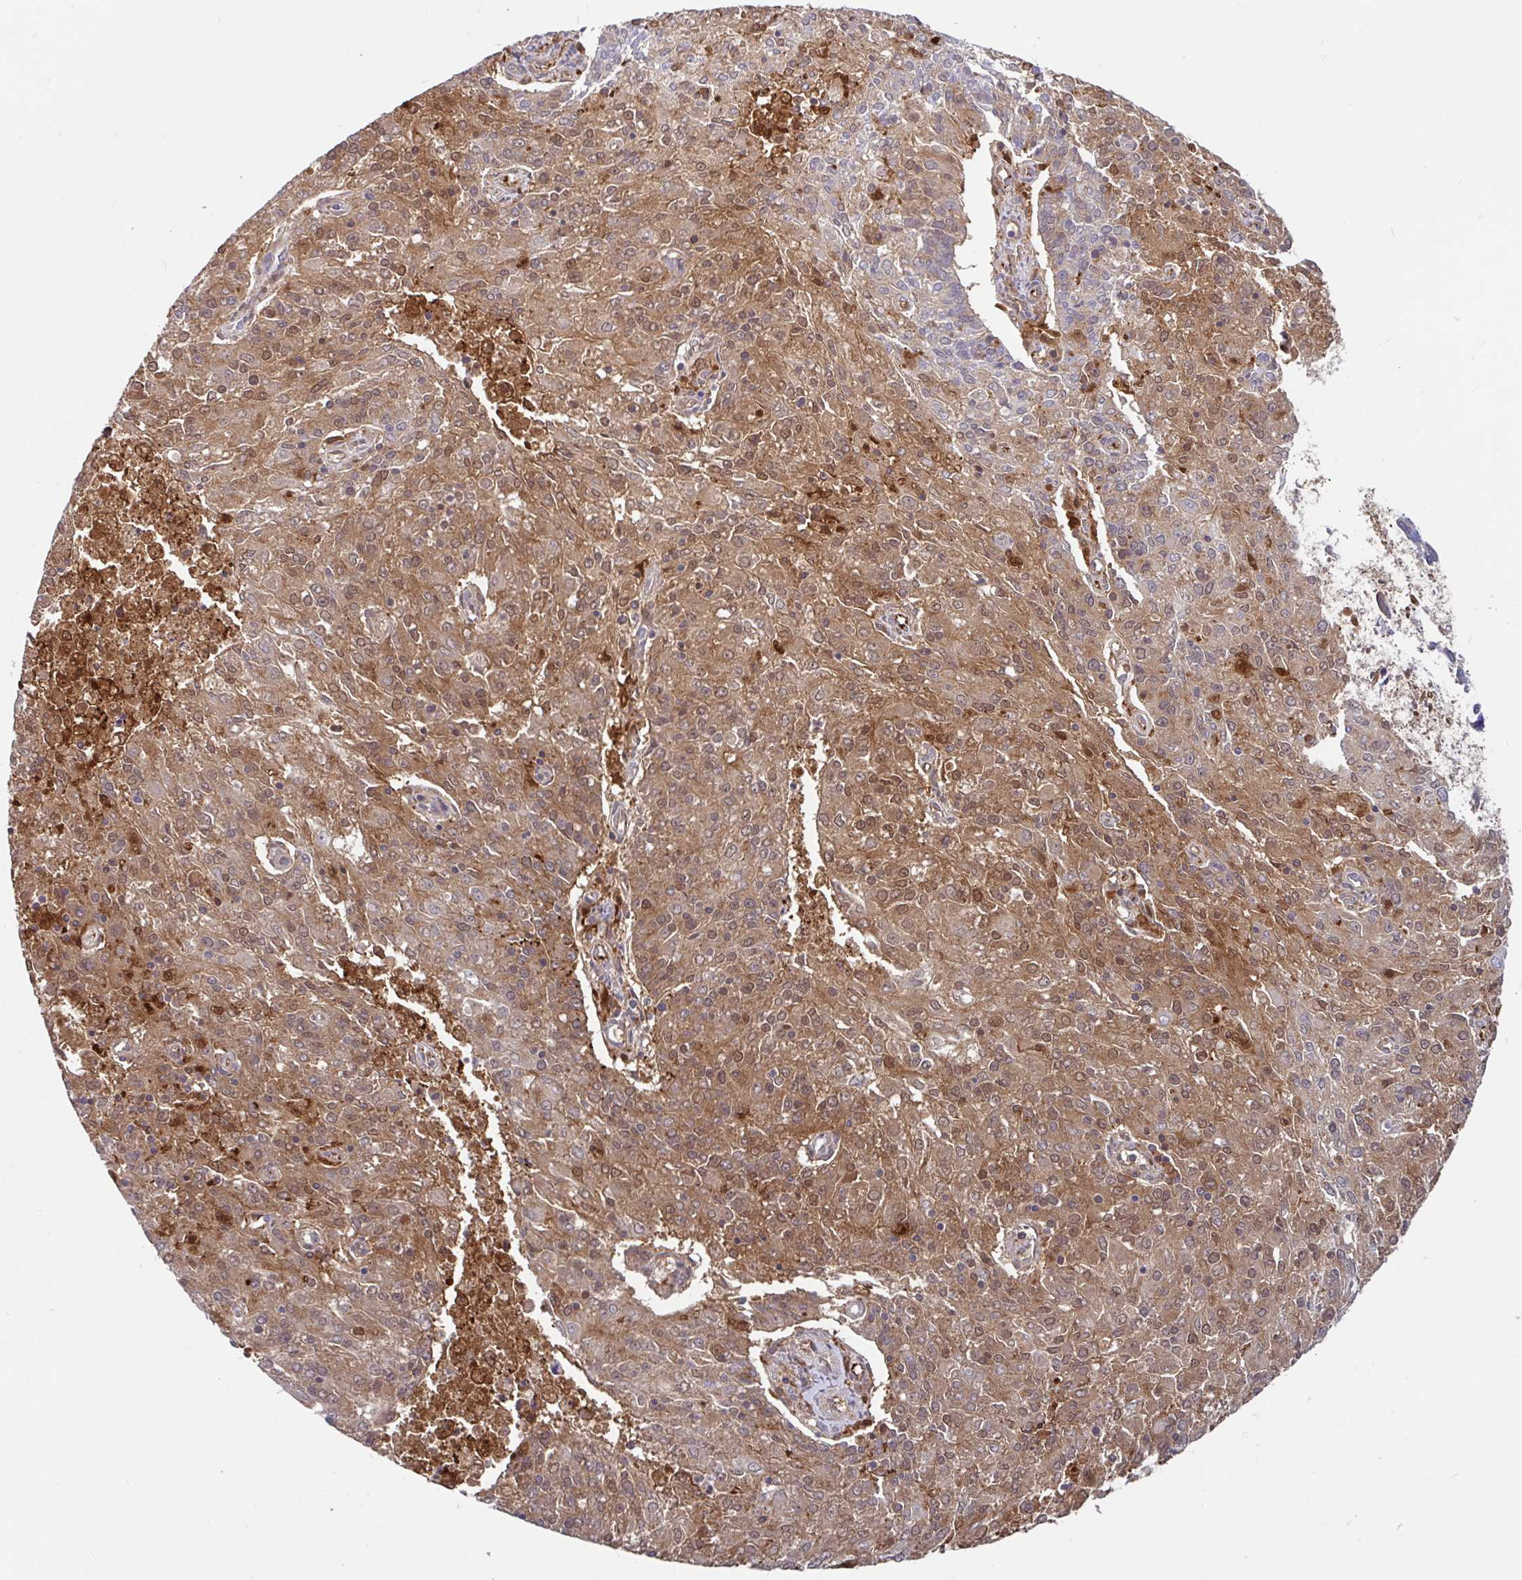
{"staining": {"intensity": "moderate", "quantity": ">75%", "location": "cytoplasmic/membranous,nuclear"}, "tissue": "endometrial cancer", "cell_type": "Tumor cells", "image_type": "cancer", "snomed": [{"axis": "morphology", "description": "Adenocarcinoma, NOS"}, {"axis": "topography", "description": "Endometrium"}], "caption": "High-magnification brightfield microscopy of endometrial cancer stained with DAB (brown) and counterstained with hematoxylin (blue). tumor cells exhibit moderate cytoplasmic/membranous and nuclear expression is seen in about>75% of cells.", "gene": "BLVRA", "patient": {"sex": "female", "age": 82}}